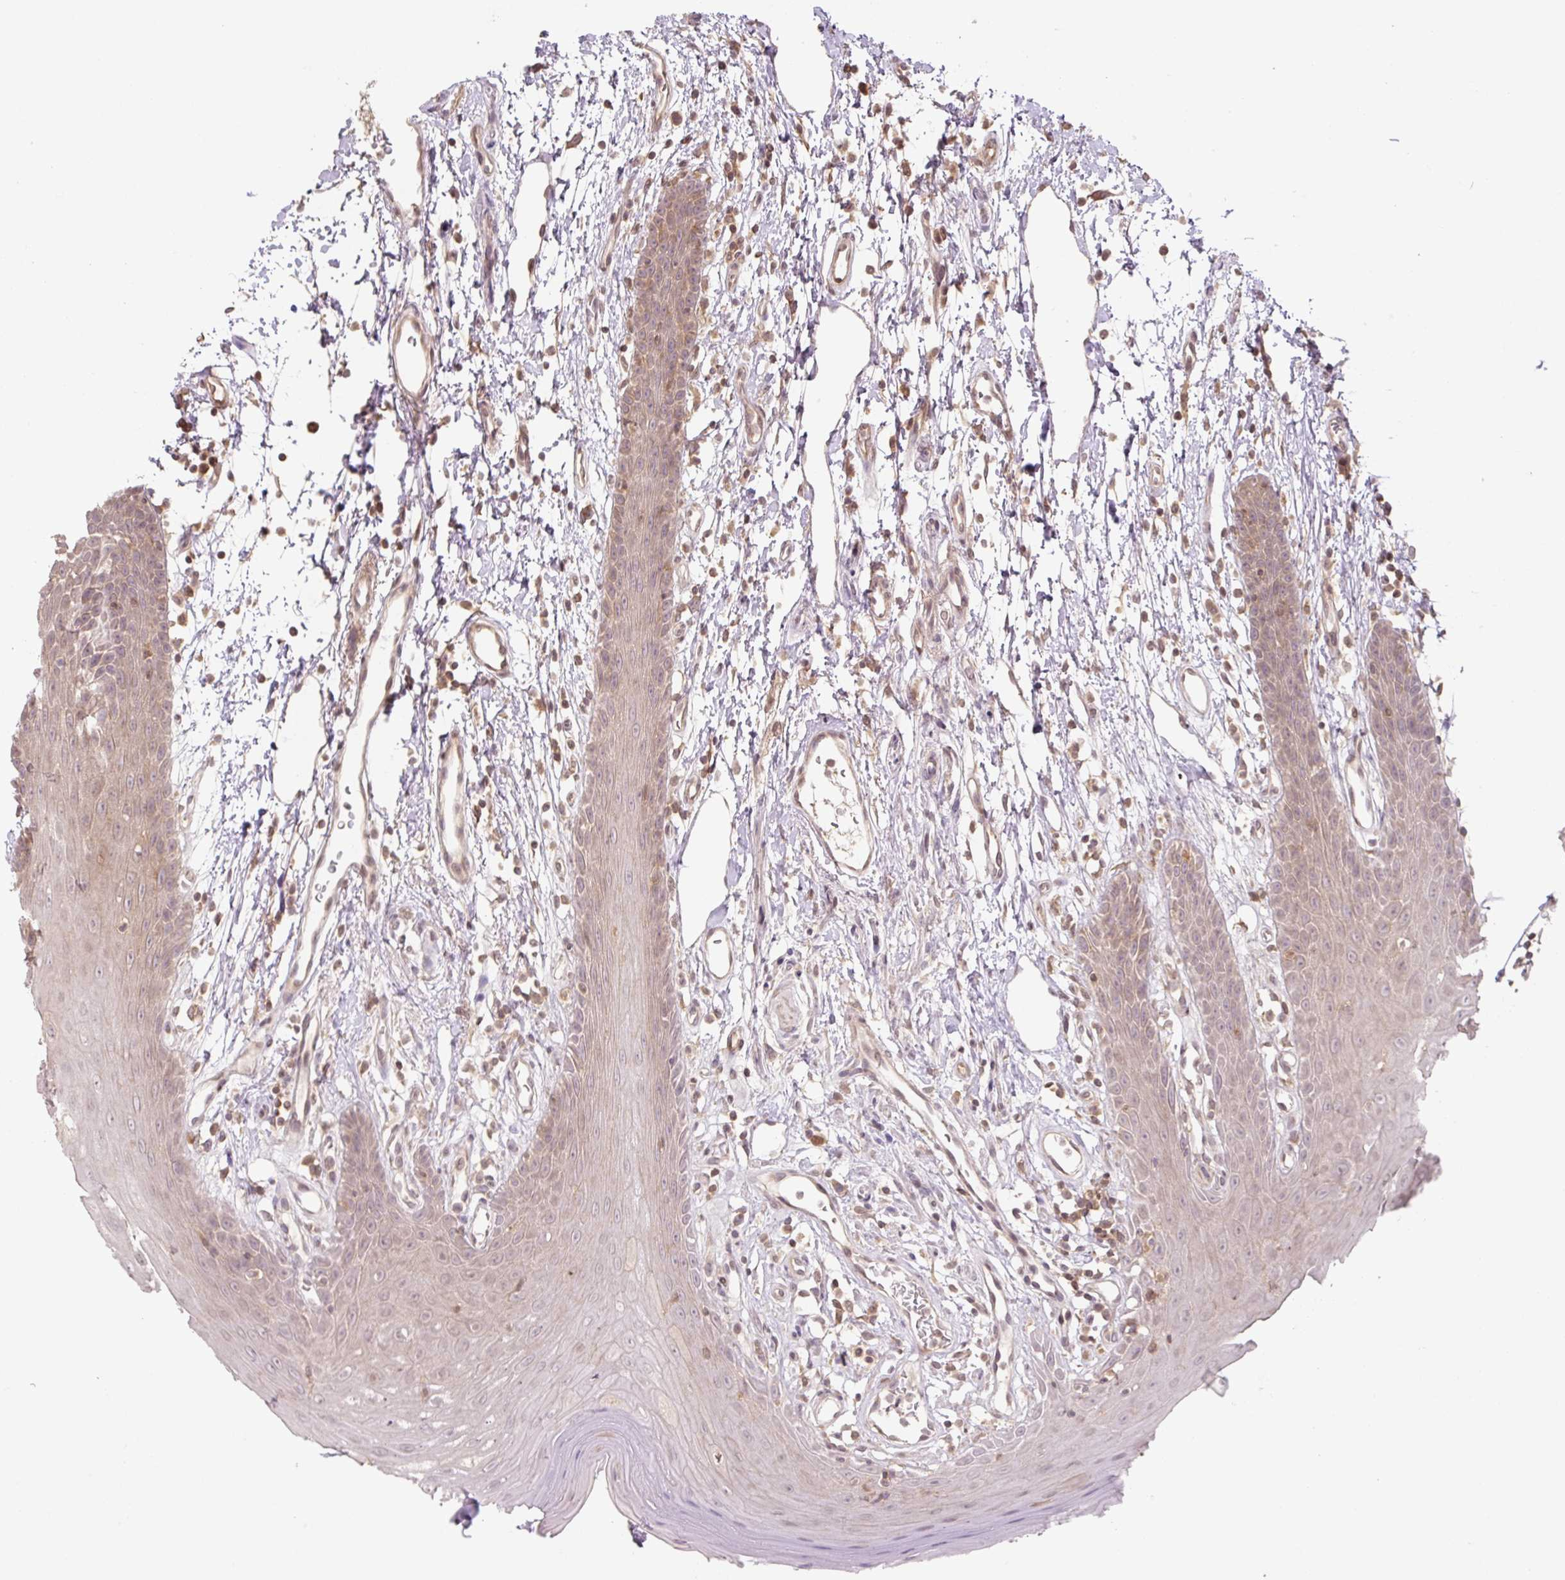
{"staining": {"intensity": "weak", "quantity": "25%-75%", "location": "cytoplasmic/membranous,nuclear"}, "tissue": "oral mucosa", "cell_type": "Squamous epithelial cells", "image_type": "normal", "snomed": [{"axis": "morphology", "description": "Normal tissue, NOS"}, {"axis": "topography", "description": "Oral tissue"}, {"axis": "topography", "description": "Tounge, NOS"}], "caption": "The photomicrograph displays a brown stain indicating the presence of a protein in the cytoplasmic/membranous,nuclear of squamous epithelial cells in oral mucosa. The staining is performed using DAB (3,3'-diaminobenzidine) brown chromogen to label protein expression. The nuclei are counter-stained blue using hematoxylin.", "gene": "C2orf73", "patient": {"sex": "female", "age": 59}}